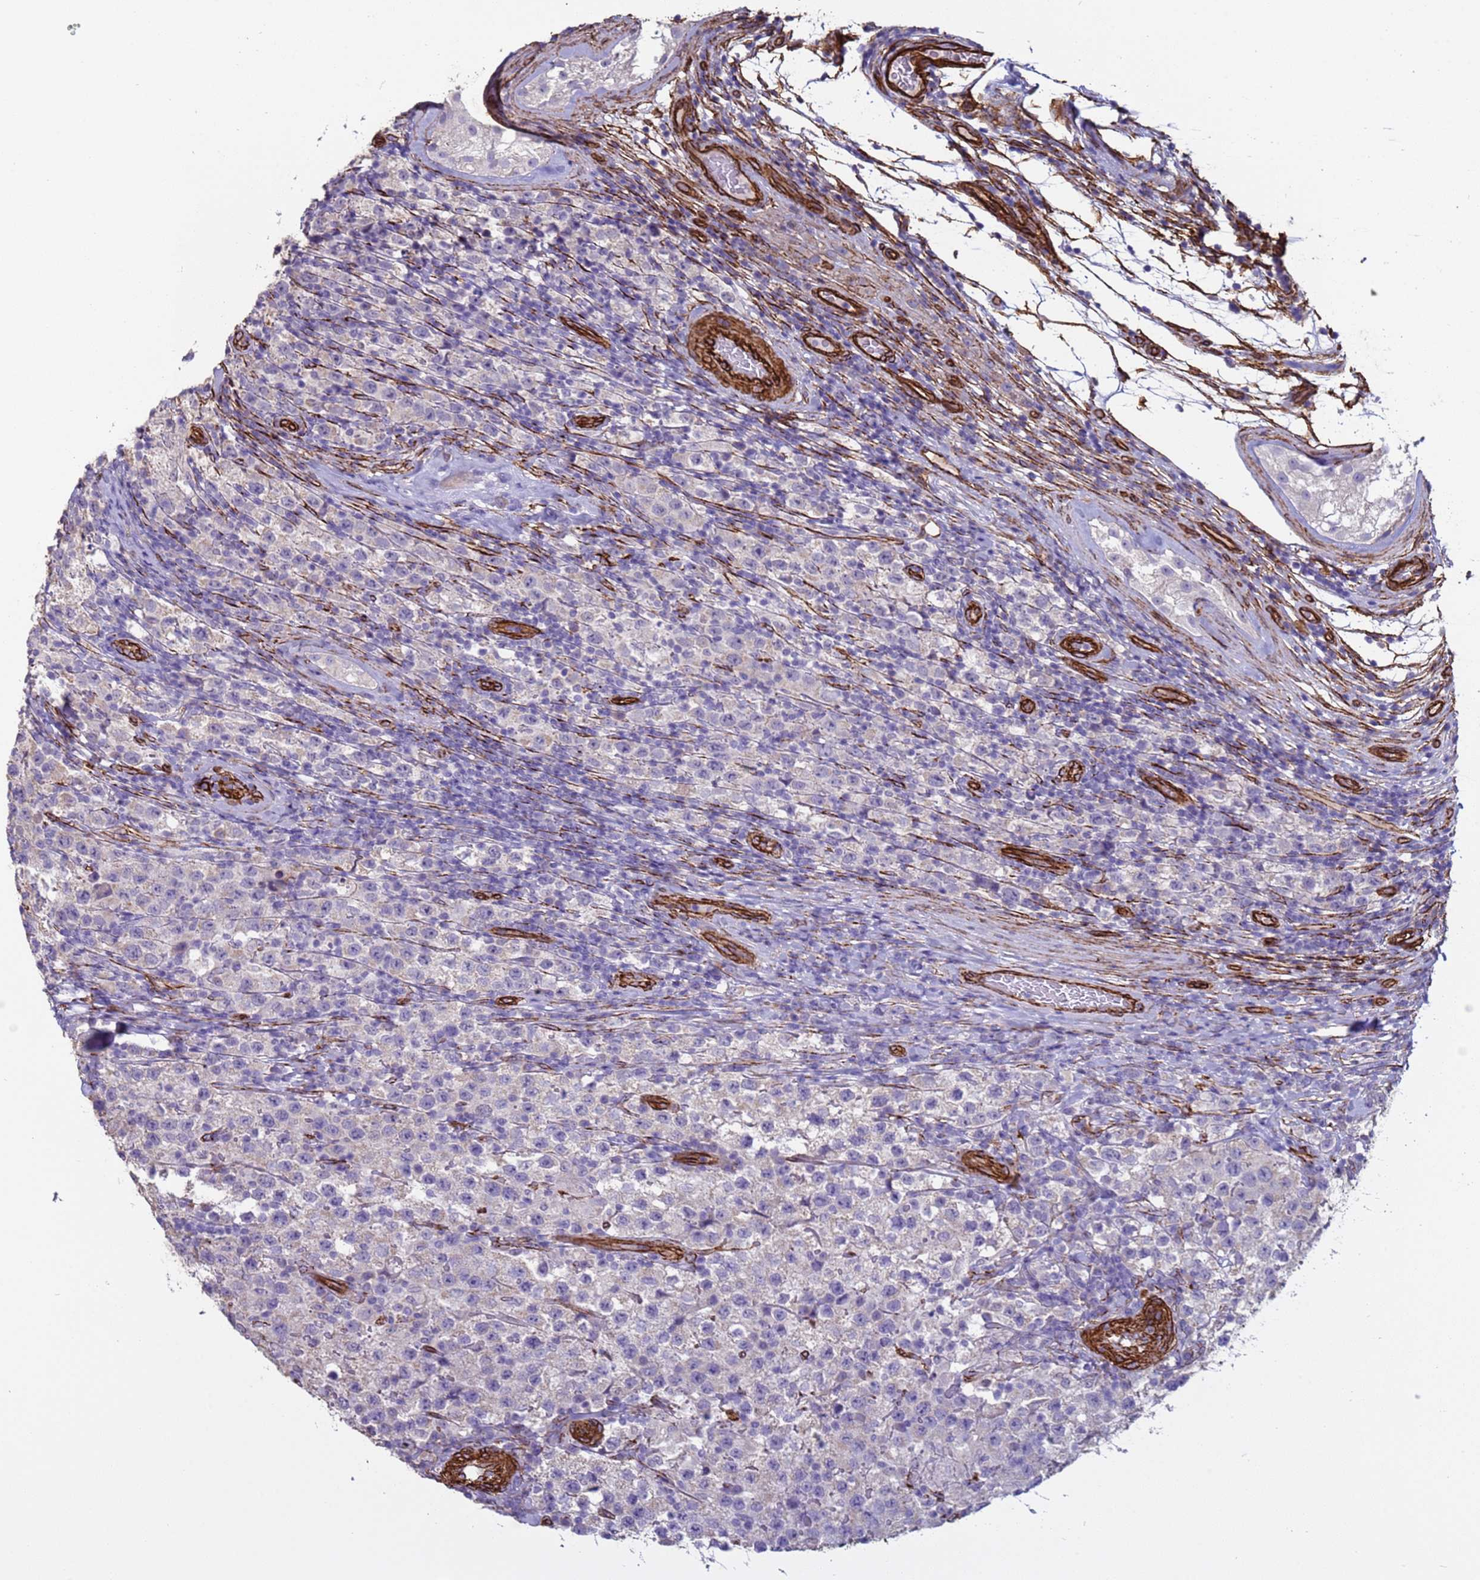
{"staining": {"intensity": "negative", "quantity": "none", "location": "none"}, "tissue": "testis cancer", "cell_type": "Tumor cells", "image_type": "cancer", "snomed": [{"axis": "morphology", "description": "Seminoma, NOS"}, {"axis": "morphology", "description": "Carcinoma, Embryonal, NOS"}, {"axis": "topography", "description": "Testis"}], "caption": "Immunohistochemistry of human testis cancer exhibits no positivity in tumor cells.", "gene": "GASK1A", "patient": {"sex": "male", "age": 41}}